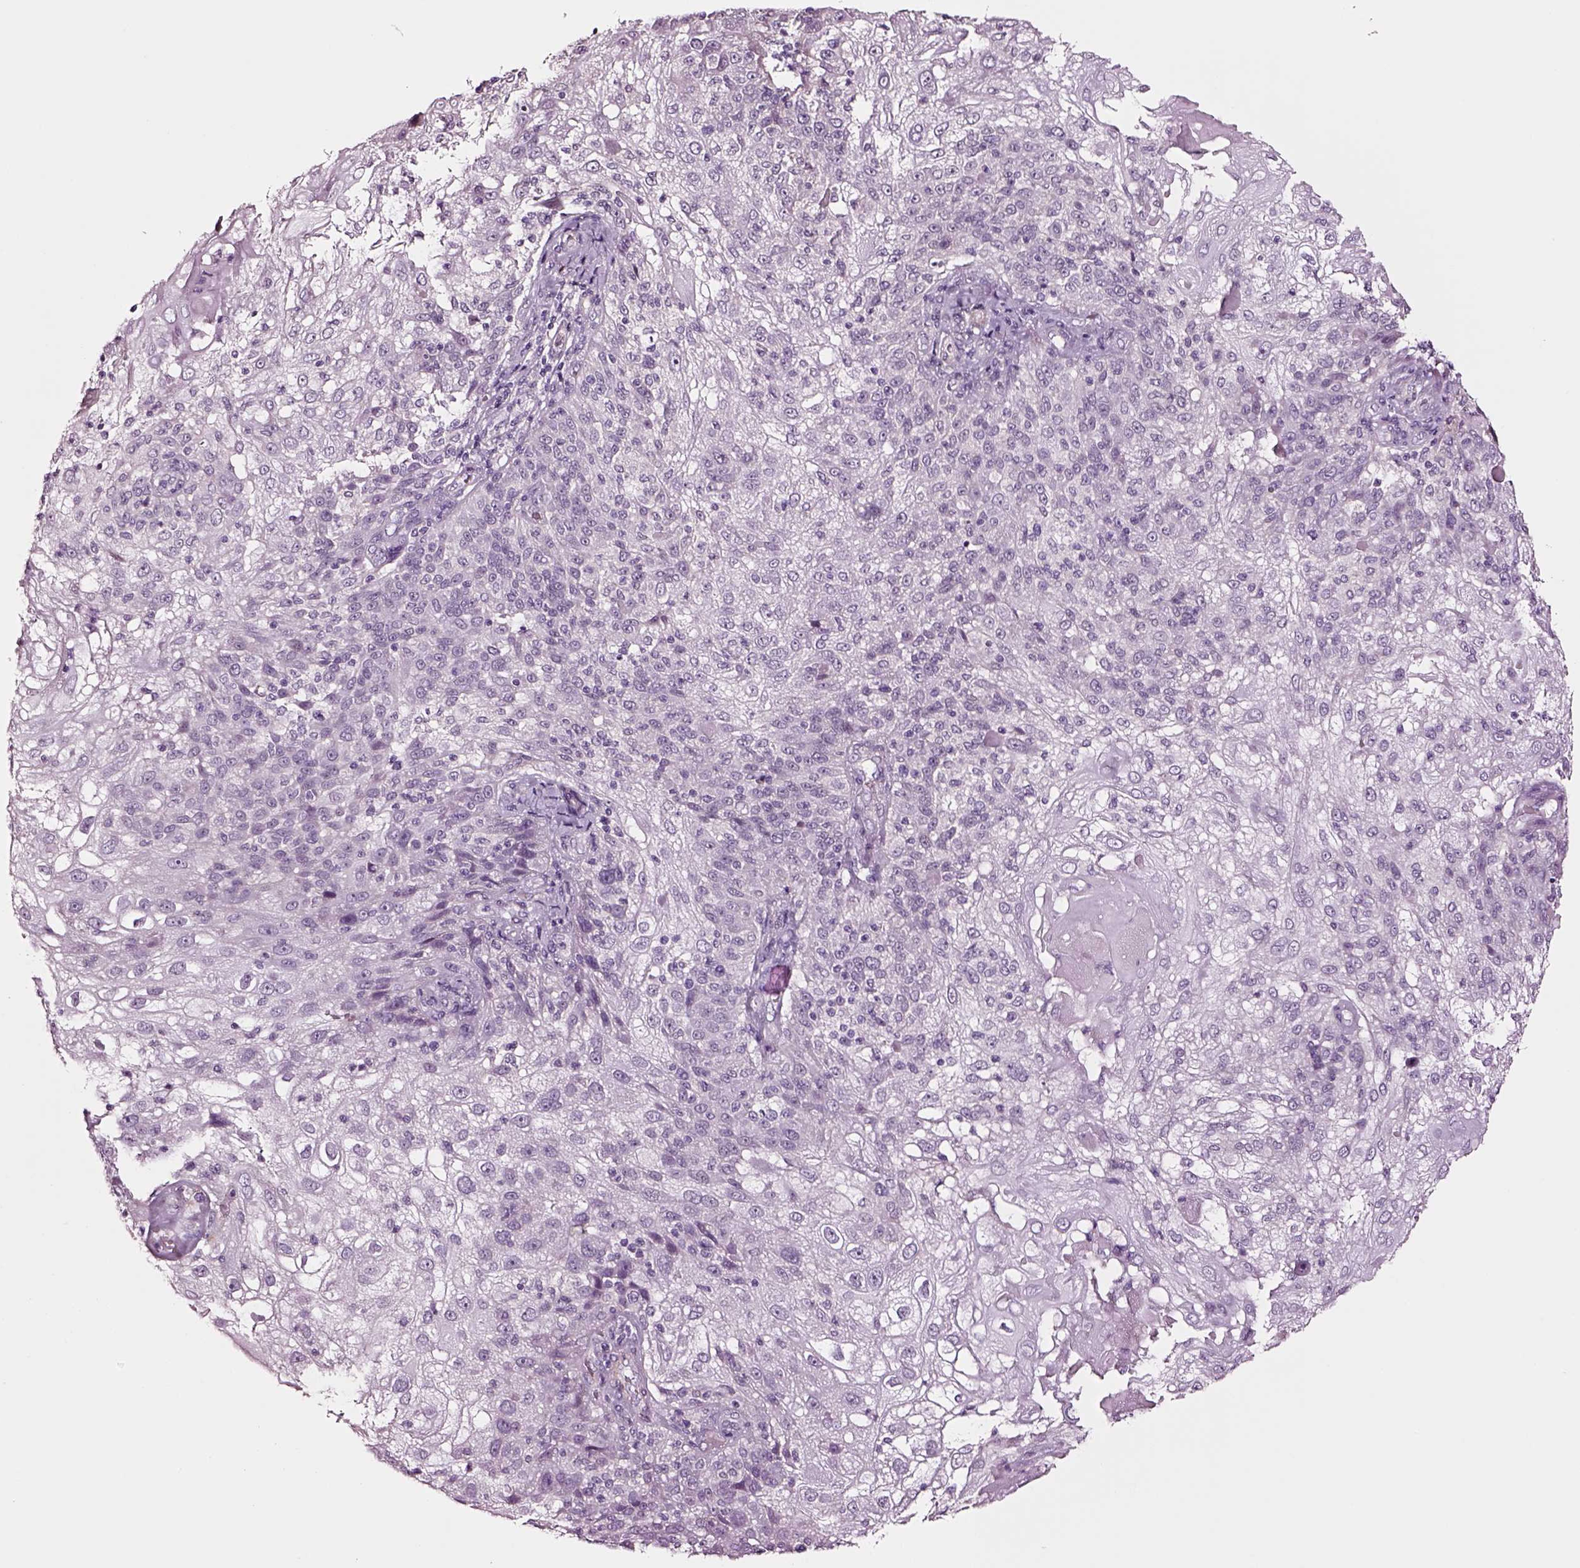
{"staining": {"intensity": "negative", "quantity": "none", "location": "none"}, "tissue": "skin cancer", "cell_type": "Tumor cells", "image_type": "cancer", "snomed": [{"axis": "morphology", "description": "Normal tissue, NOS"}, {"axis": "morphology", "description": "Squamous cell carcinoma, NOS"}, {"axis": "topography", "description": "Skin"}], "caption": "DAB (3,3'-diaminobenzidine) immunohistochemical staining of human skin squamous cell carcinoma displays no significant expression in tumor cells.", "gene": "SOX10", "patient": {"sex": "female", "age": 83}}